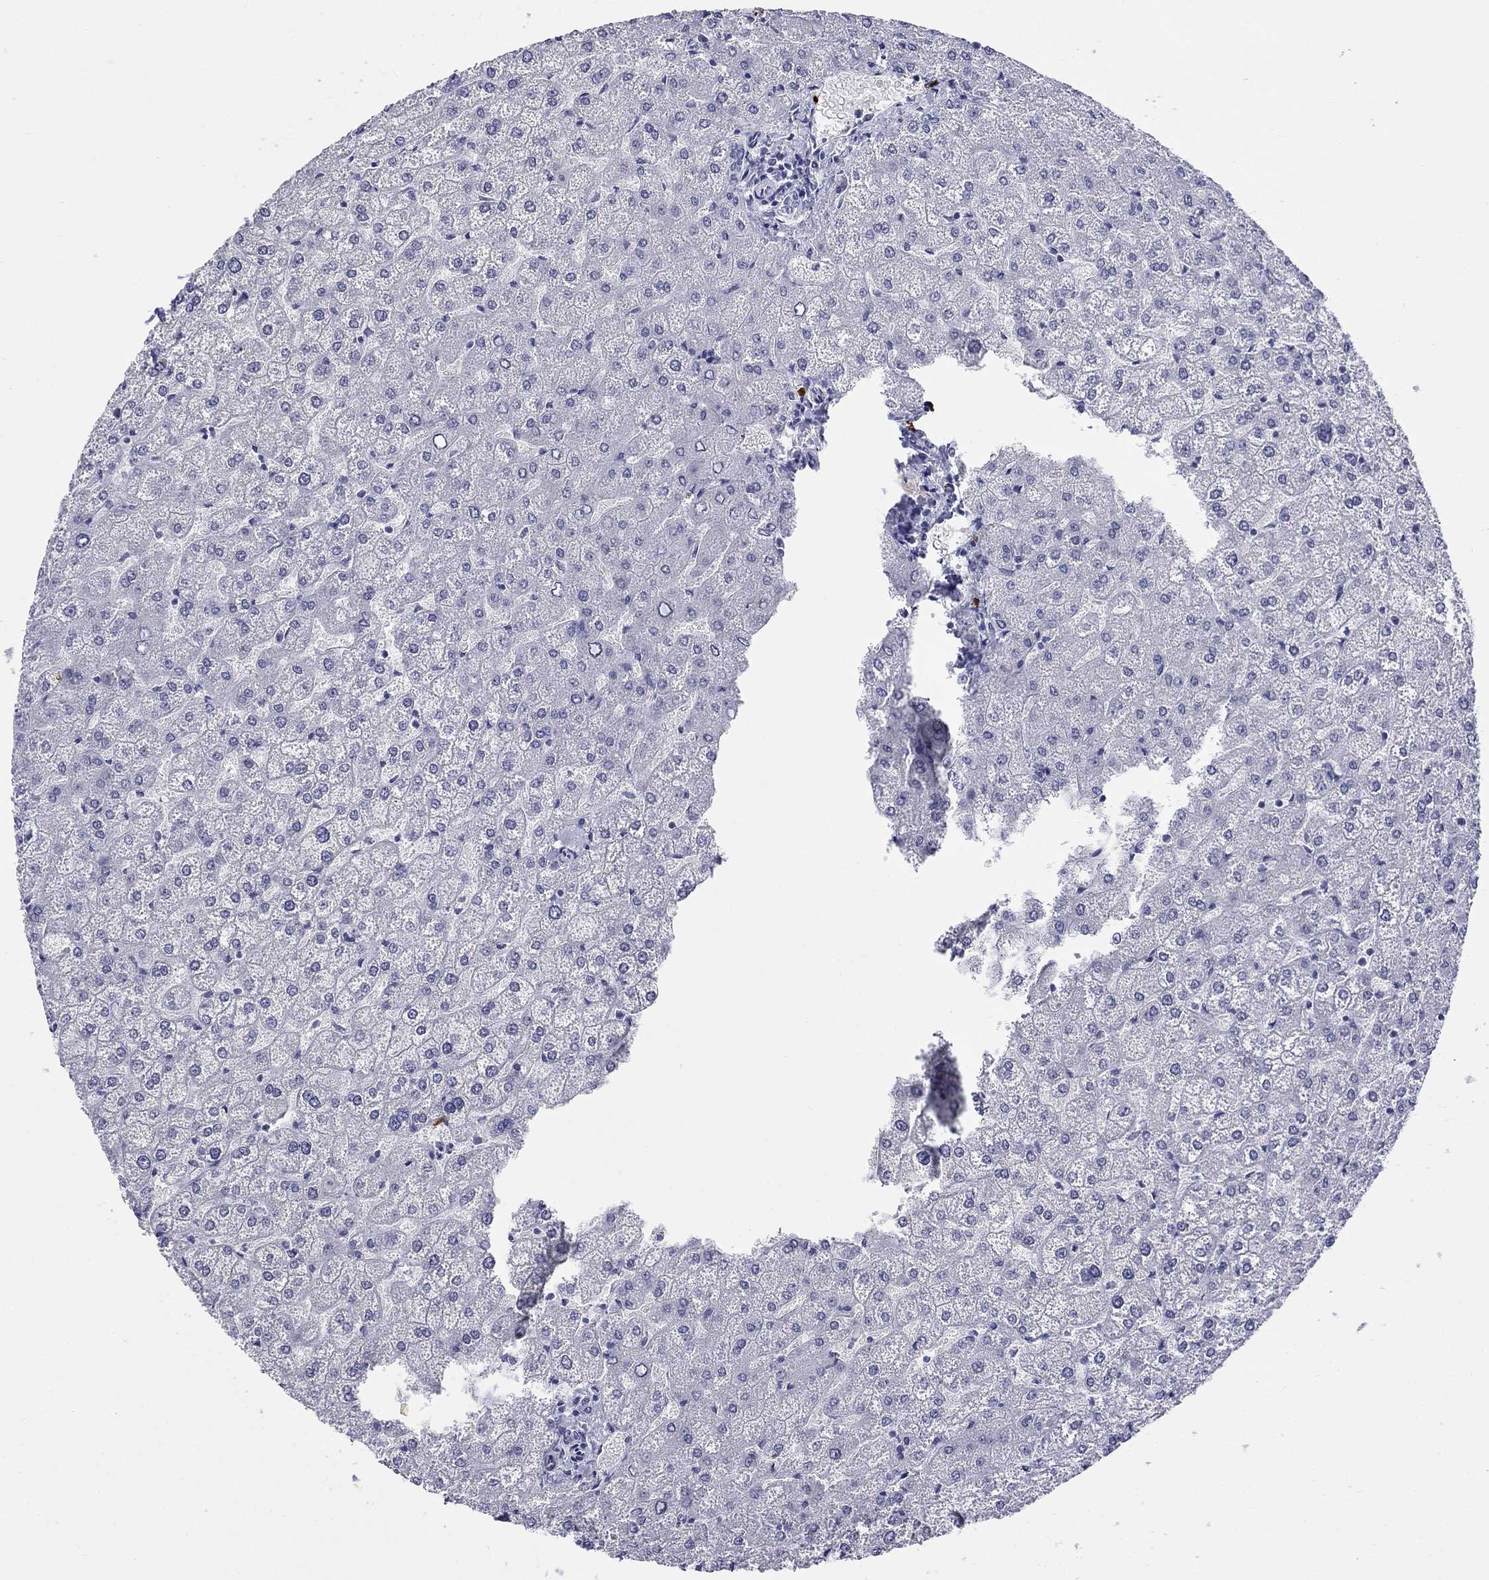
{"staining": {"intensity": "negative", "quantity": "none", "location": "none"}, "tissue": "liver", "cell_type": "Cholangiocytes", "image_type": "normal", "snomed": [{"axis": "morphology", "description": "Normal tissue, NOS"}, {"axis": "topography", "description": "Liver"}], "caption": "This photomicrograph is of unremarkable liver stained with IHC to label a protein in brown with the nuclei are counter-stained blue. There is no staining in cholangiocytes. The staining is performed using DAB brown chromogen with nuclei counter-stained in using hematoxylin.", "gene": "ECEL1", "patient": {"sex": "female", "age": 32}}